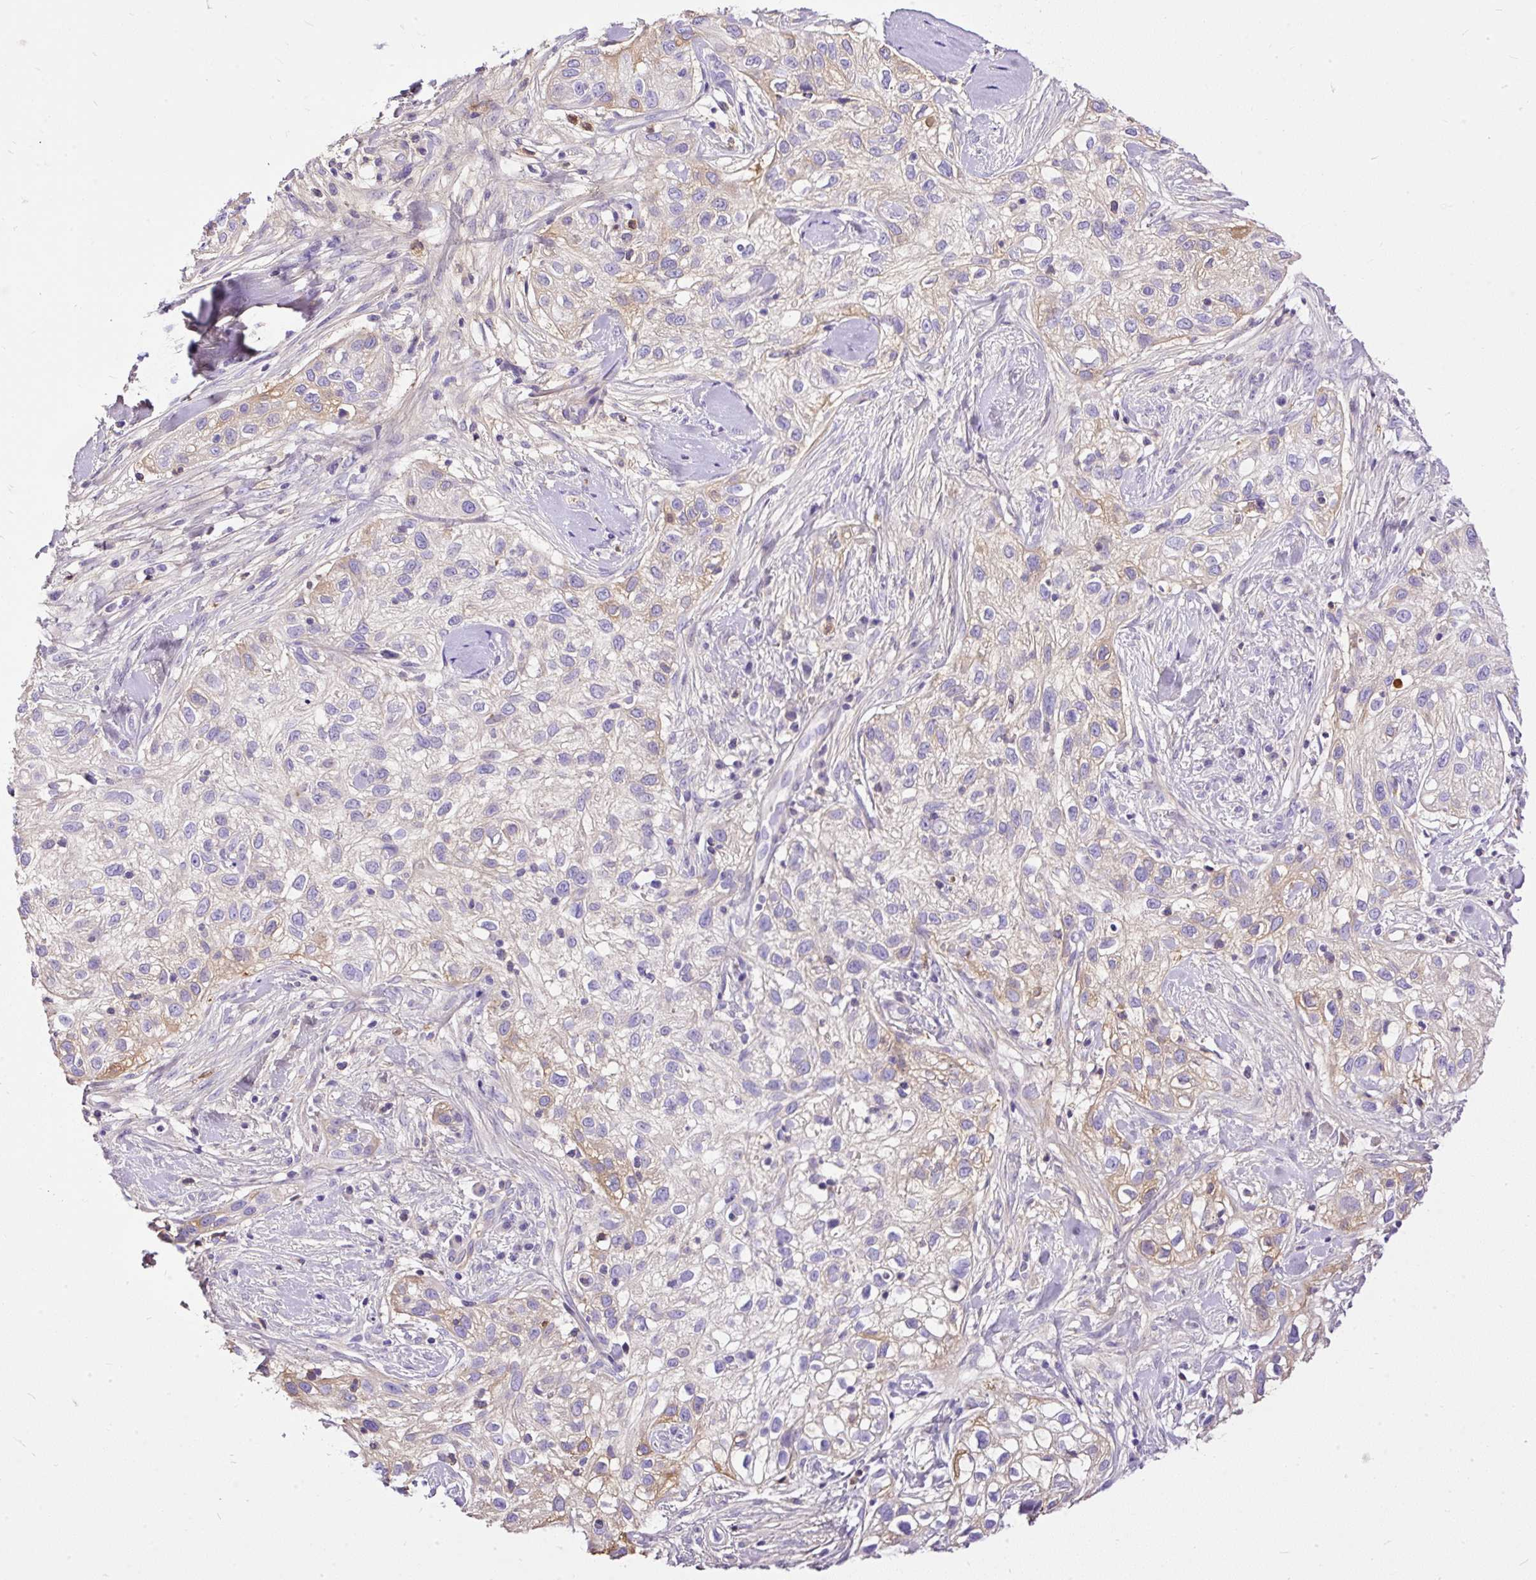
{"staining": {"intensity": "weak", "quantity": "<25%", "location": "cytoplasmic/membranous"}, "tissue": "skin cancer", "cell_type": "Tumor cells", "image_type": "cancer", "snomed": [{"axis": "morphology", "description": "Squamous cell carcinoma, NOS"}, {"axis": "topography", "description": "Skin"}], "caption": "IHC micrograph of neoplastic tissue: human skin cancer stained with DAB (3,3'-diaminobenzidine) shows no significant protein expression in tumor cells.", "gene": "CLEC3B", "patient": {"sex": "male", "age": 82}}